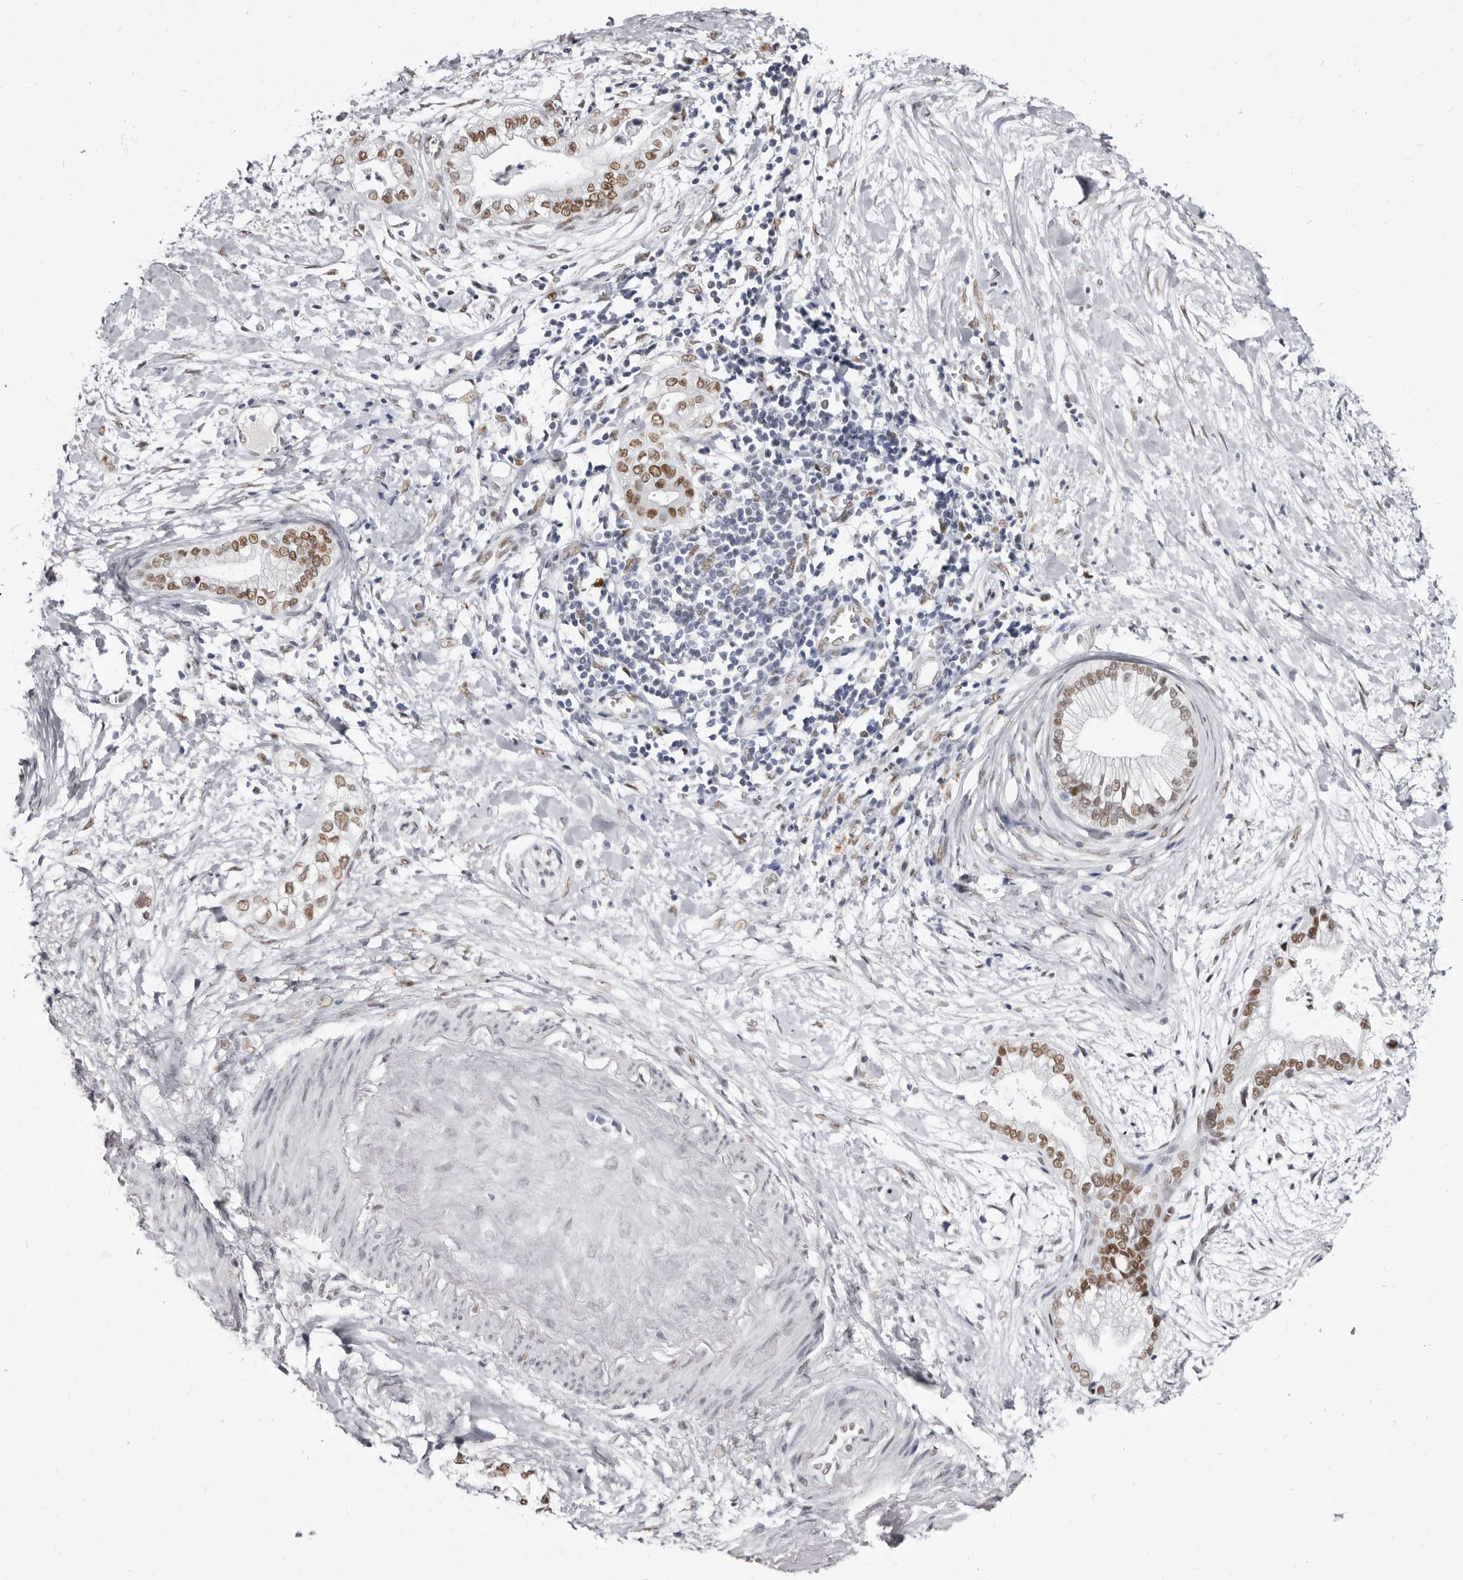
{"staining": {"intensity": "moderate", "quantity": ">75%", "location": "nuclear"}, "tissue": "pancreatic cancer", "cell_type": "Tumor cells", "image_type": "cancer", "snomed": [{"axis": "morphology", "description": "Adenocarcinoma, NOS"}, {"axis": "topography", "description": "Pancreas"}], "caption": "A brown stain labels moderate nuclear positivity of a protein in human pancreatic cancer tumor cells.", "gene": "ZNF326", "patient": {"sex": "male", "age": 68}}